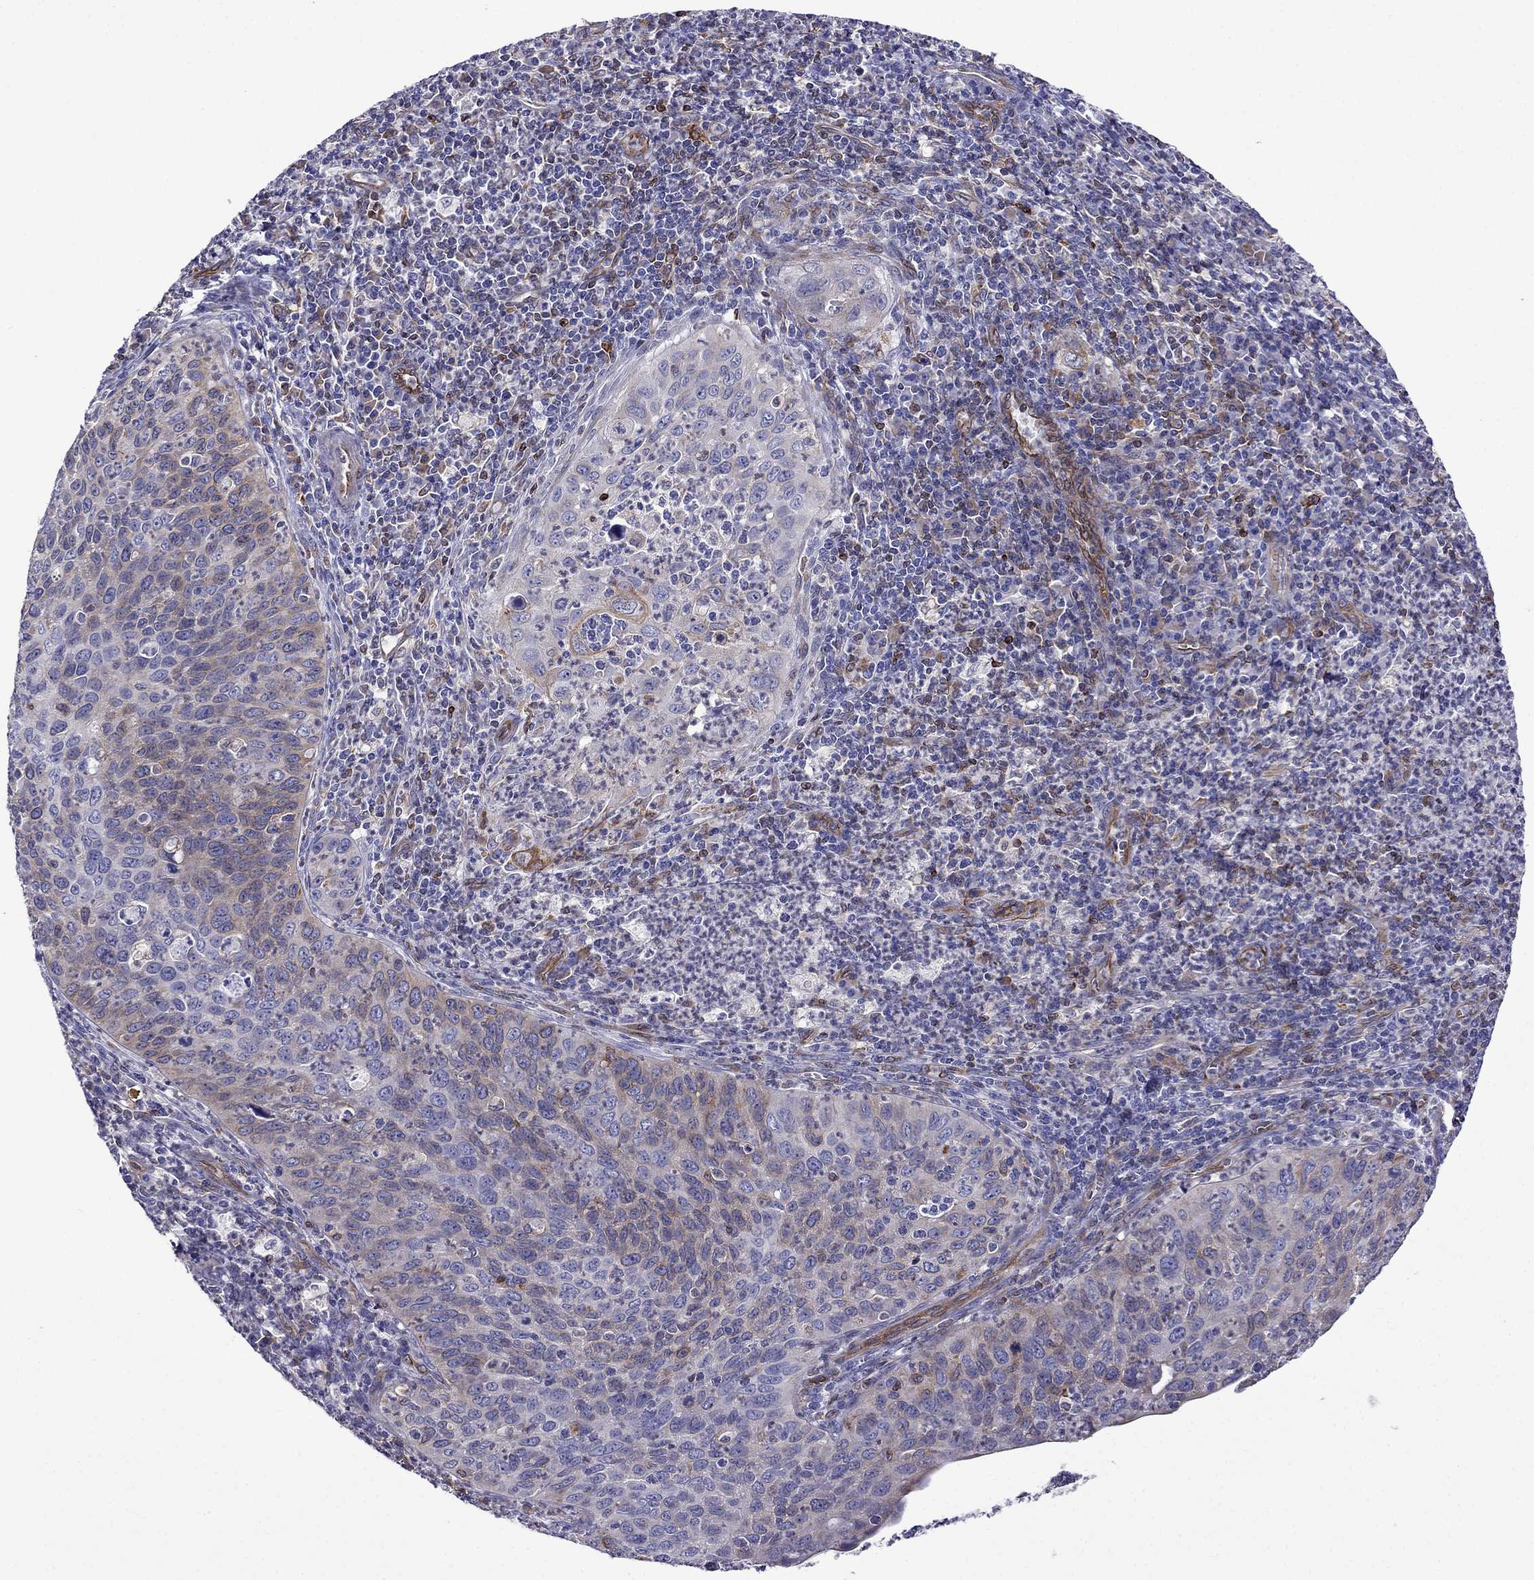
{"staining": {"intensity": "weak", "quantity": "<25%", "location": "cytoplasmic/membranous"}, "tissue": "cervical cancer", "cell_type": "Tumor cells", "image_type": "cancer", "snomed": [{"axis": "morphology", "description": "Squamous cell carcinoma, NOS"}, {"axis": "topography", "description": "Cervix"}], "caption": "Tumor cells are negative for brown protein staining in squamous cell carcinoma (cervical).", "gene": "GNAL", "patient": {"sex": "female", "age": 26}}